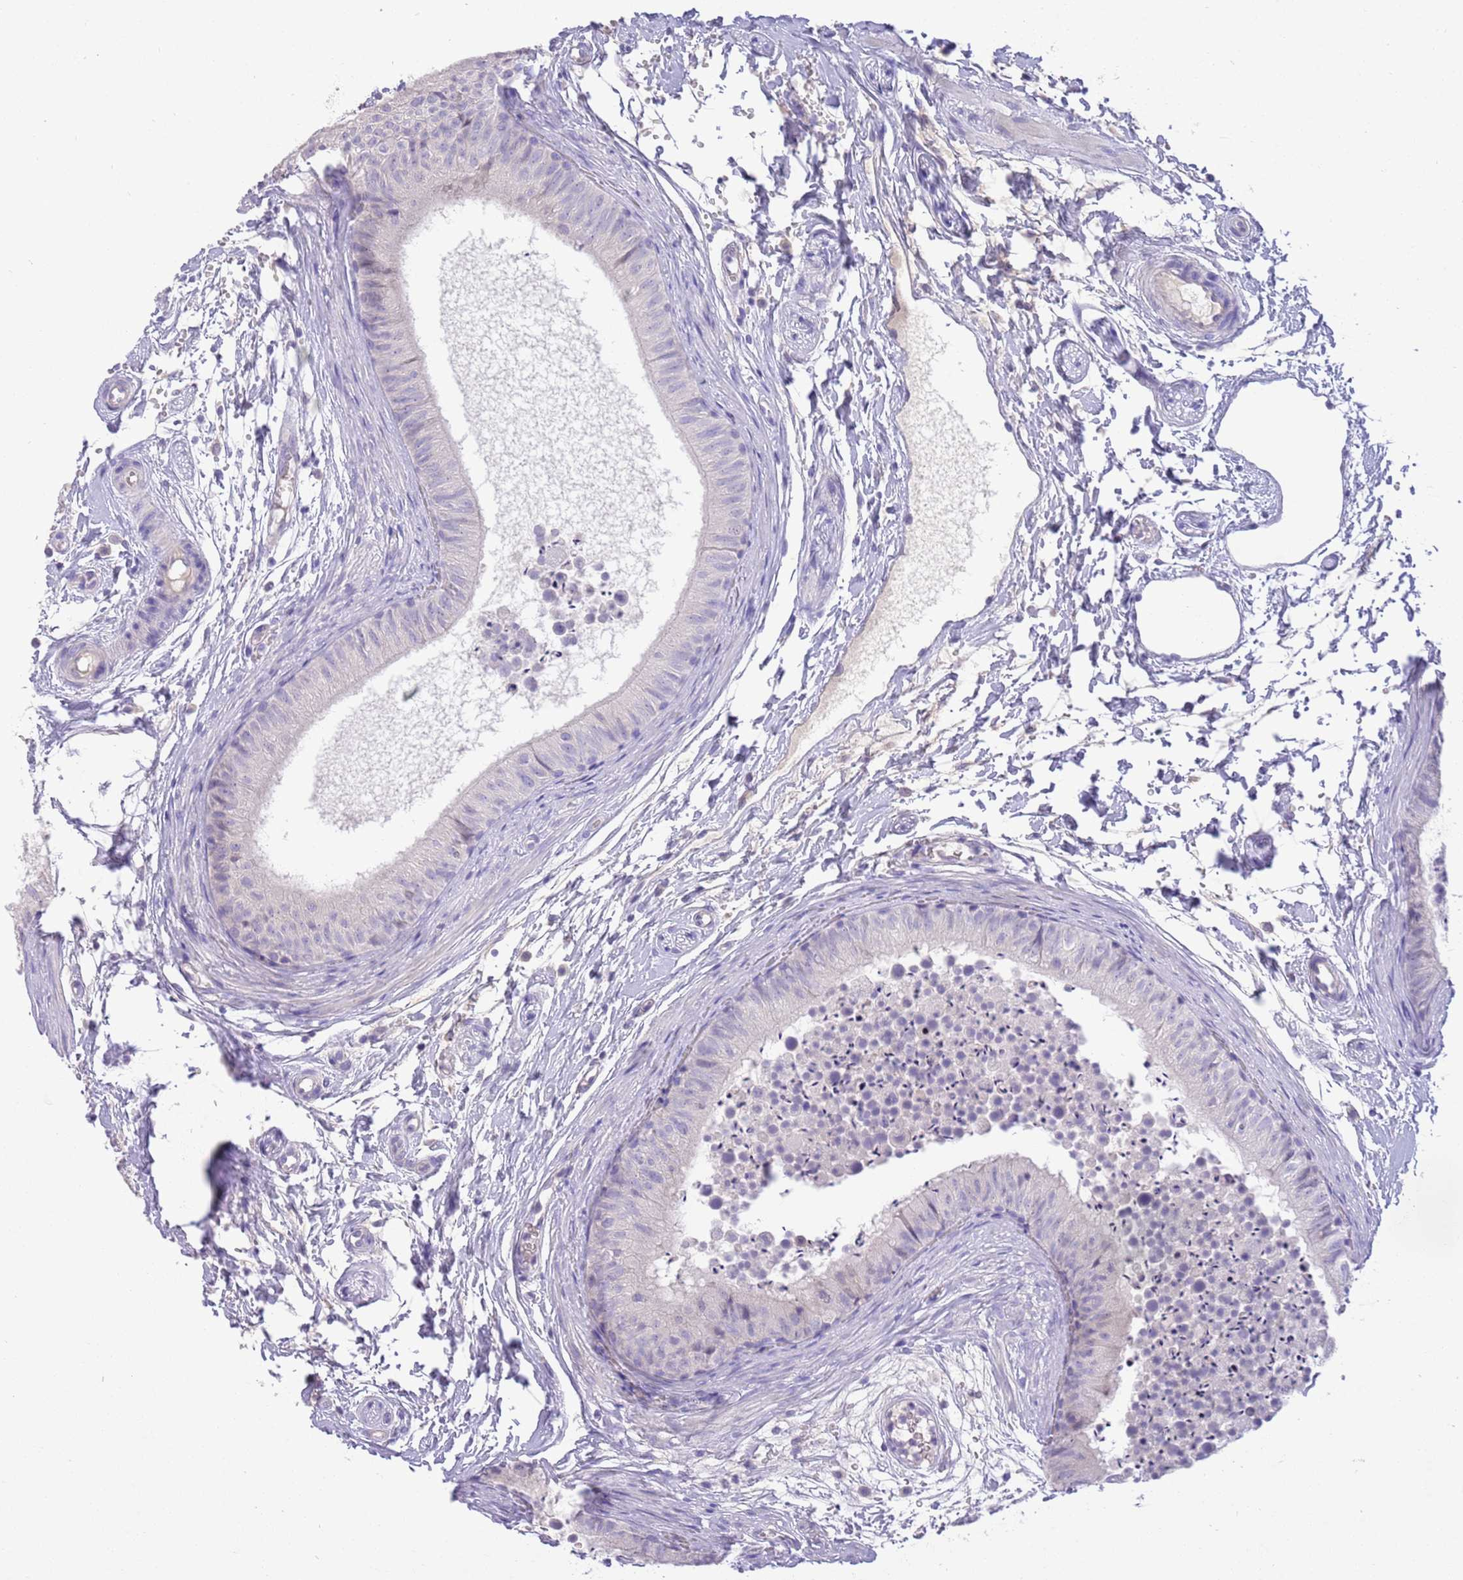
{"staining": {"intensity": "negative", "quantity": "none", "location": "none"}, "tissue": "epididymis", "cell_type": "Glandular cells", "image_type": "normal", "snomed": [{"axis": "morphology", "description": "Normal tissue, NOS"}, {"axis": "topography", "description": "Epididymis"}], "caption": "Immunohistochemistry (IHC) of normal epididymis displays no staining in glandular cells.", "gene": "SFTPA1", "patient": {"sex": "male", "age": 15}}